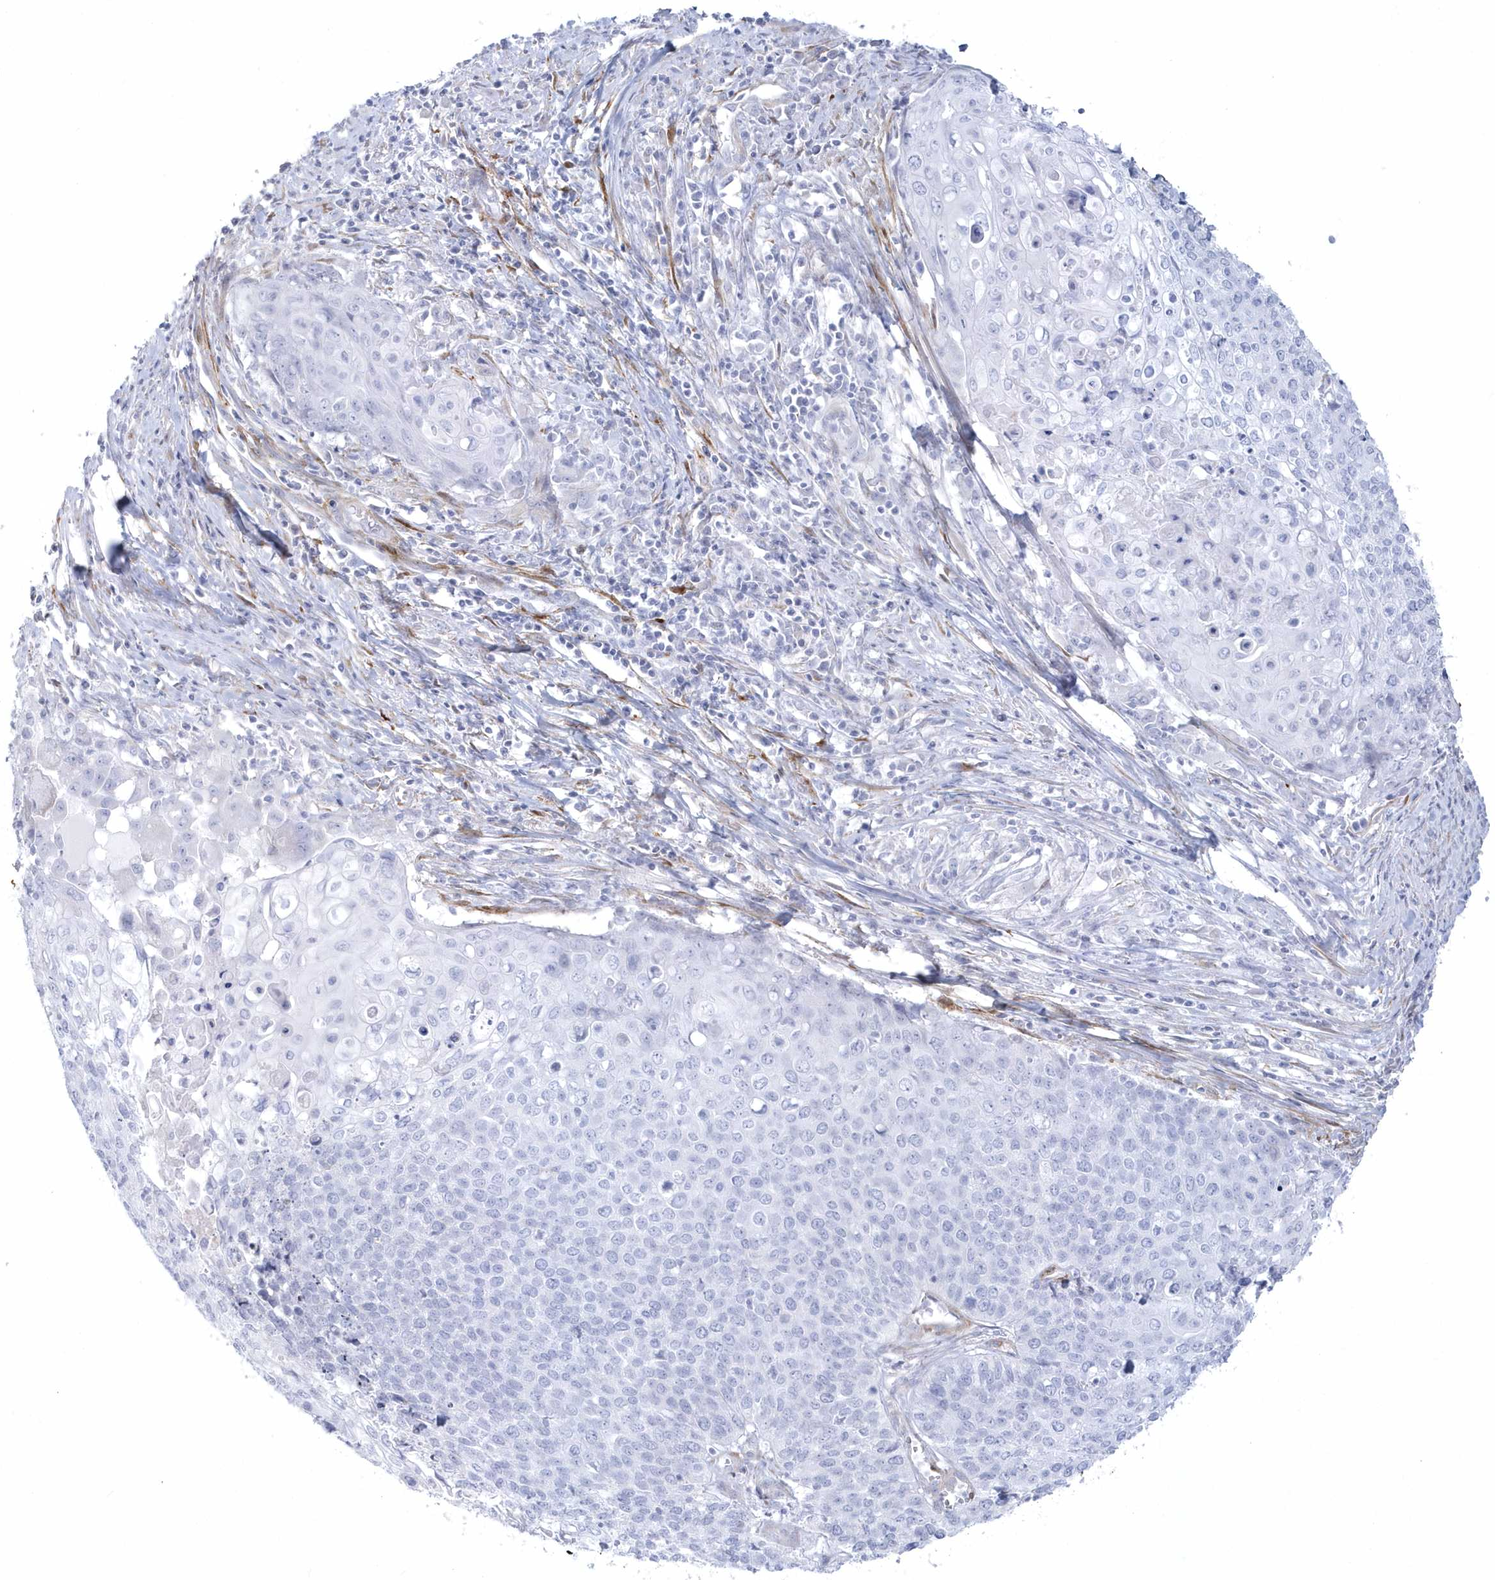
{"staining": {"intensity": "negative", "quantity": "none", "location": "none"}, "tissue": "cervical cancer", "cell_type": "Tumor cells", "image_type": "cancer", "snomed": [{"axis": "morphology", "description": "Squamous cell carcinoma, NOS"}, {"axis": "topography", "description": "Cervix"}], "caption": "Immunohistochemical staining of cervical cancer (squamous cell carcinoma) demonstrates no significant staining in tumor cells.", "gene": "WDR27", "patient": {"sex": "female", "age": 39}}